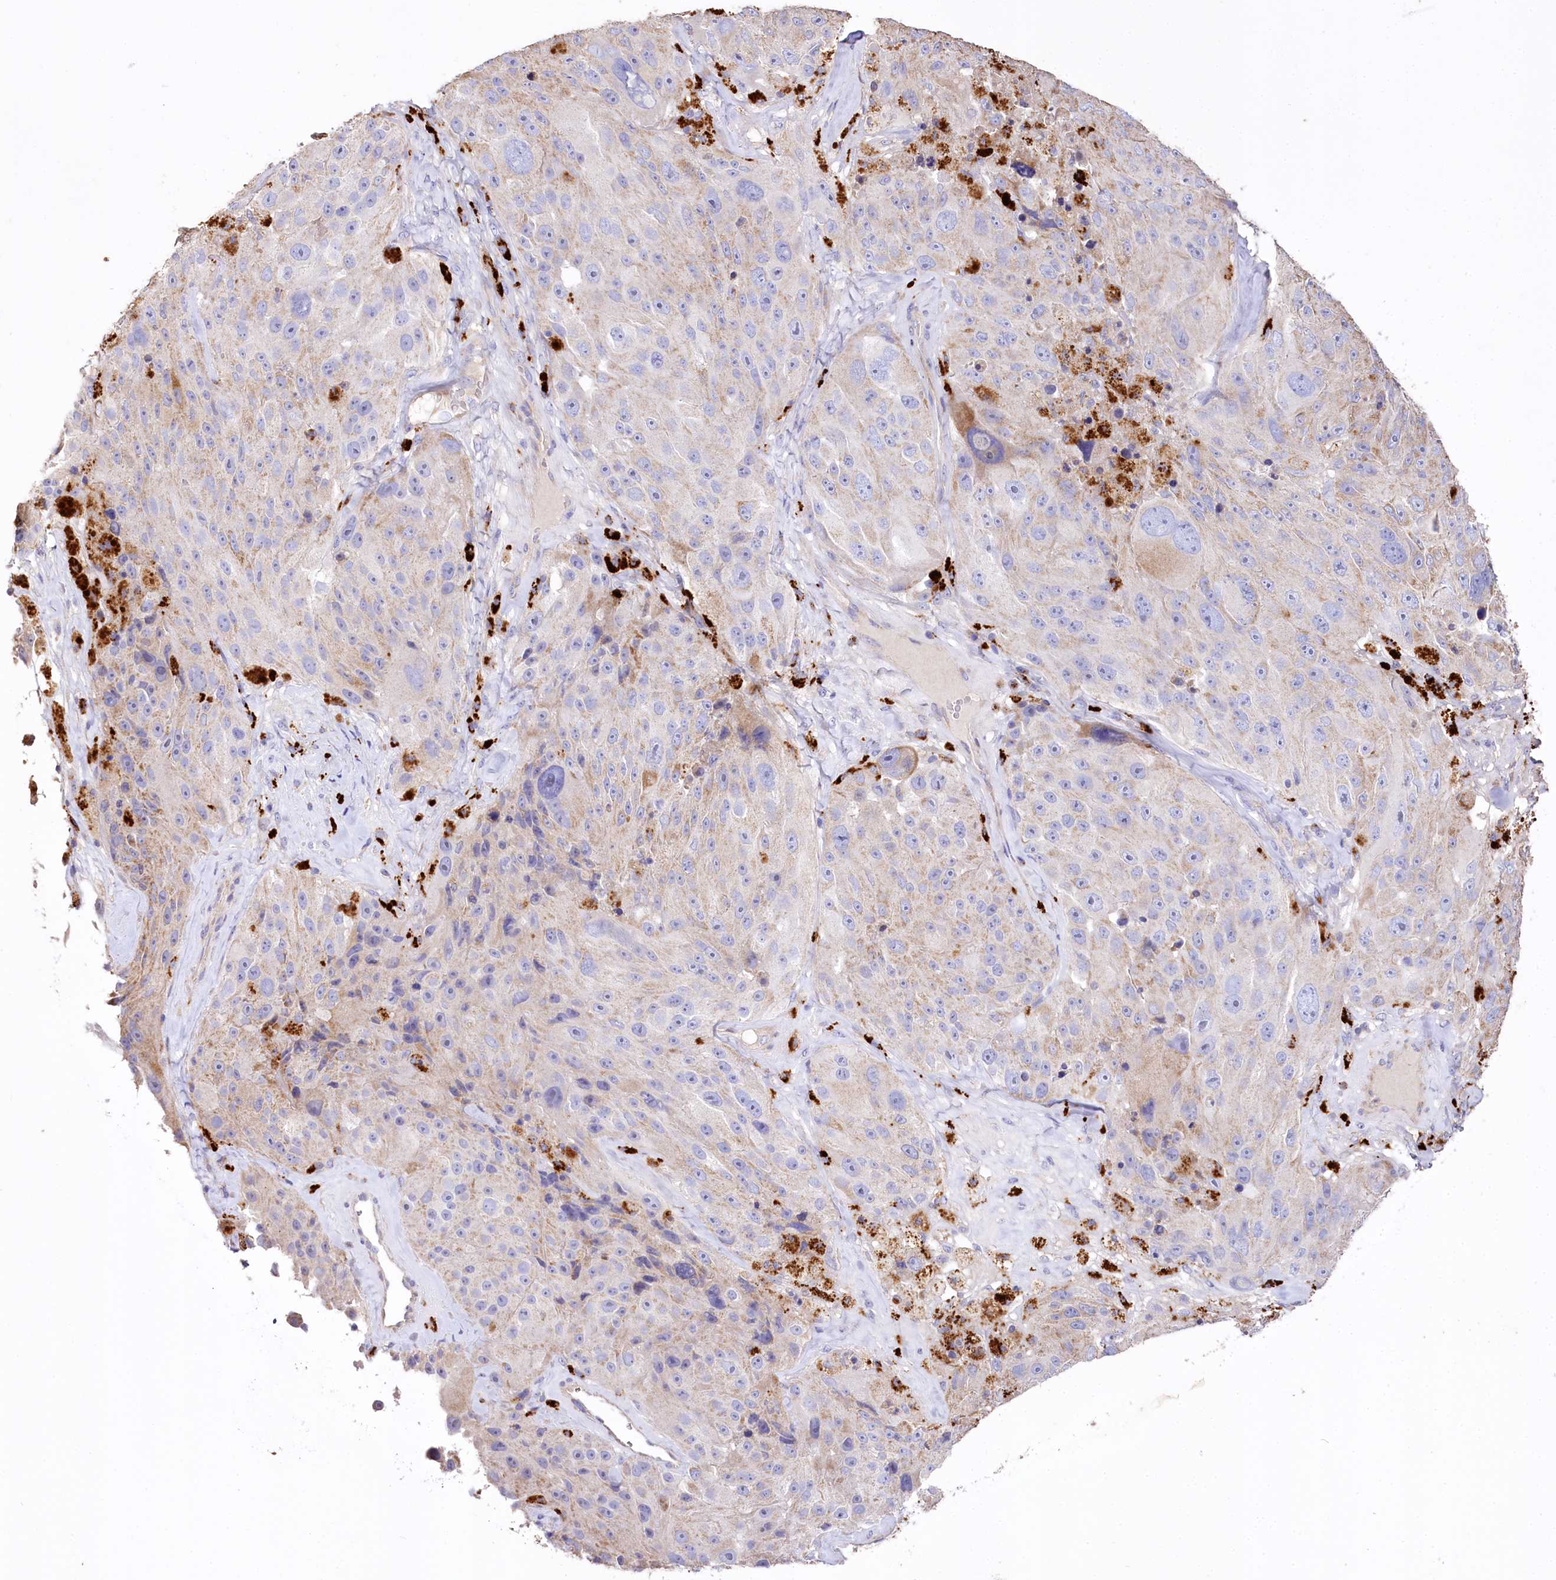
{"staining": {"intensity": "weak", "quantity": "25%-75%", "location": "cytoplasmic/membranous"}, "tissue": "melanoma", "cell_type": "Tumor cells", "image_type": "cancer", "snomed": [{"axis": "morphology", "description": "Malignant melanoma, Metastatic site"}, {"axis": "topography", "description": "Lymph node"}], "caption": "This image displays malignant melanoma (metastatic site) stained with immunohistochemistry to label a protein in brown. The cytoplasmic/membranous of tumor cells show weak positivity for the protein. Nuclei are counter-stained blue.", "gene": "PTER", "patient": {"sex": "male", "age": 62}}